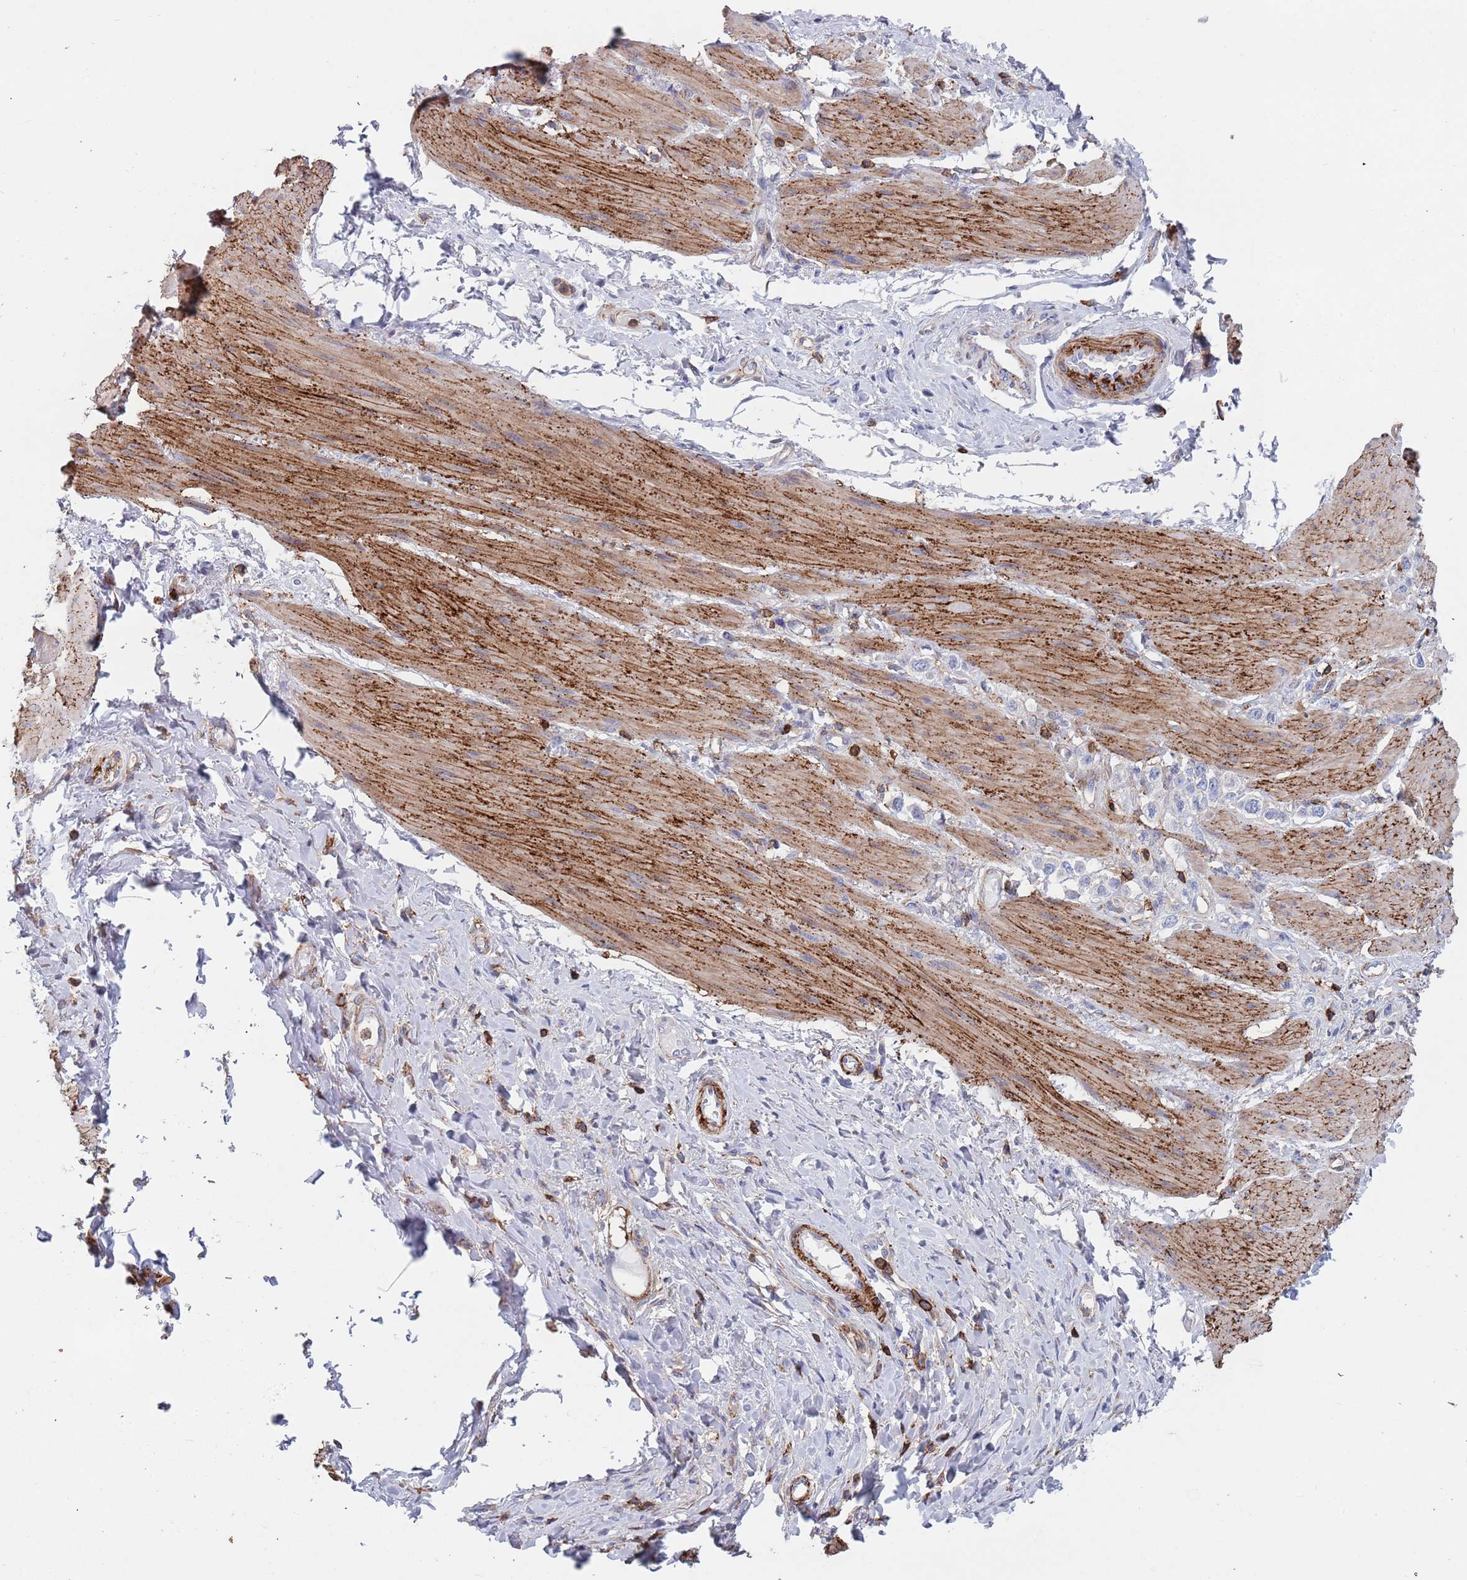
{"staining": {"intensity": "negative", "quantity": "none", "location": "none"}, "tissue": "stomach cancer", "cell_type": "Tumor cells", "image_type": "cancer", "snomed": [{"axis": "morphology", "description": "Adenocarcinoma, NOS"}, {"axis": "topography", "description": "Stomach"}], "caption": "Immunohistochemistry image of human stomach adenocarcinoma stained for a protein (brown), which shows no positivity in tumor cells. Brightfield microscopy of IHC stained with DAB (3,3'-diaminobenzidine) (brown) and hematoxylin (blue), captured at high magnification.", "gene": "RNF144A", "patient": {"sex": "female", "age": 65}}